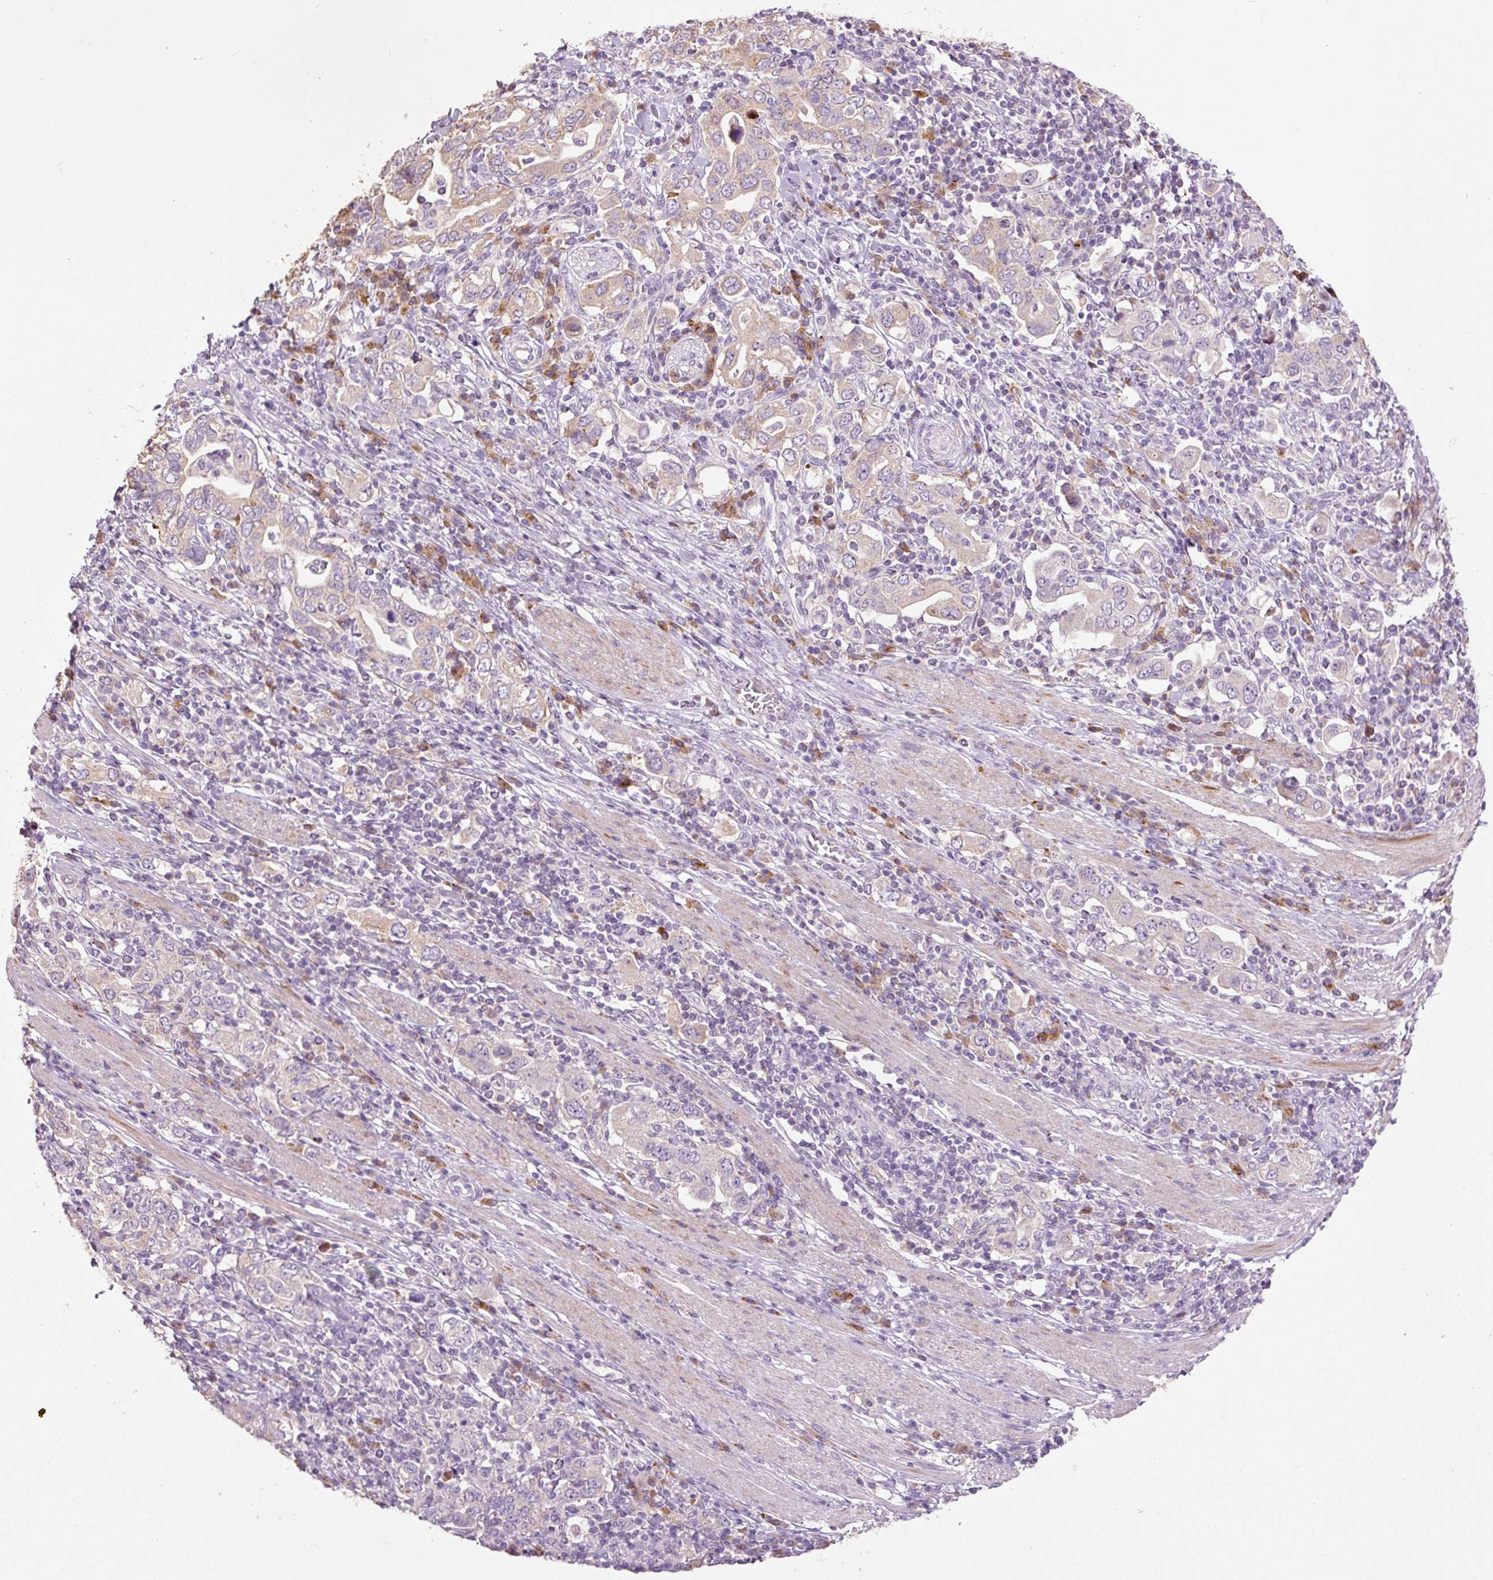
{"staining": {"intensity": "moderate", "quantity": "<25%", "location": "cytoplasmic/membranous"}, "tissue": "stomach cancer", "cell_type": "Tumor cells", "image_type": "cancer", "snomed": [{"axis": "morphology", "description": "Adenocarcinoma, NOS"}, {"axis": "topography", "description": "Stomach, upper"}, {"axis": "topography", "description": "Stomach"}], "caption": "Protein staining by IHC displays moderate cytoplasmic/membranous staining in approximately <25% of tumor cells in stomach adenocarcinoma.", "gene": "HAX1", "patient": {"sex": "male", "age": 62}}